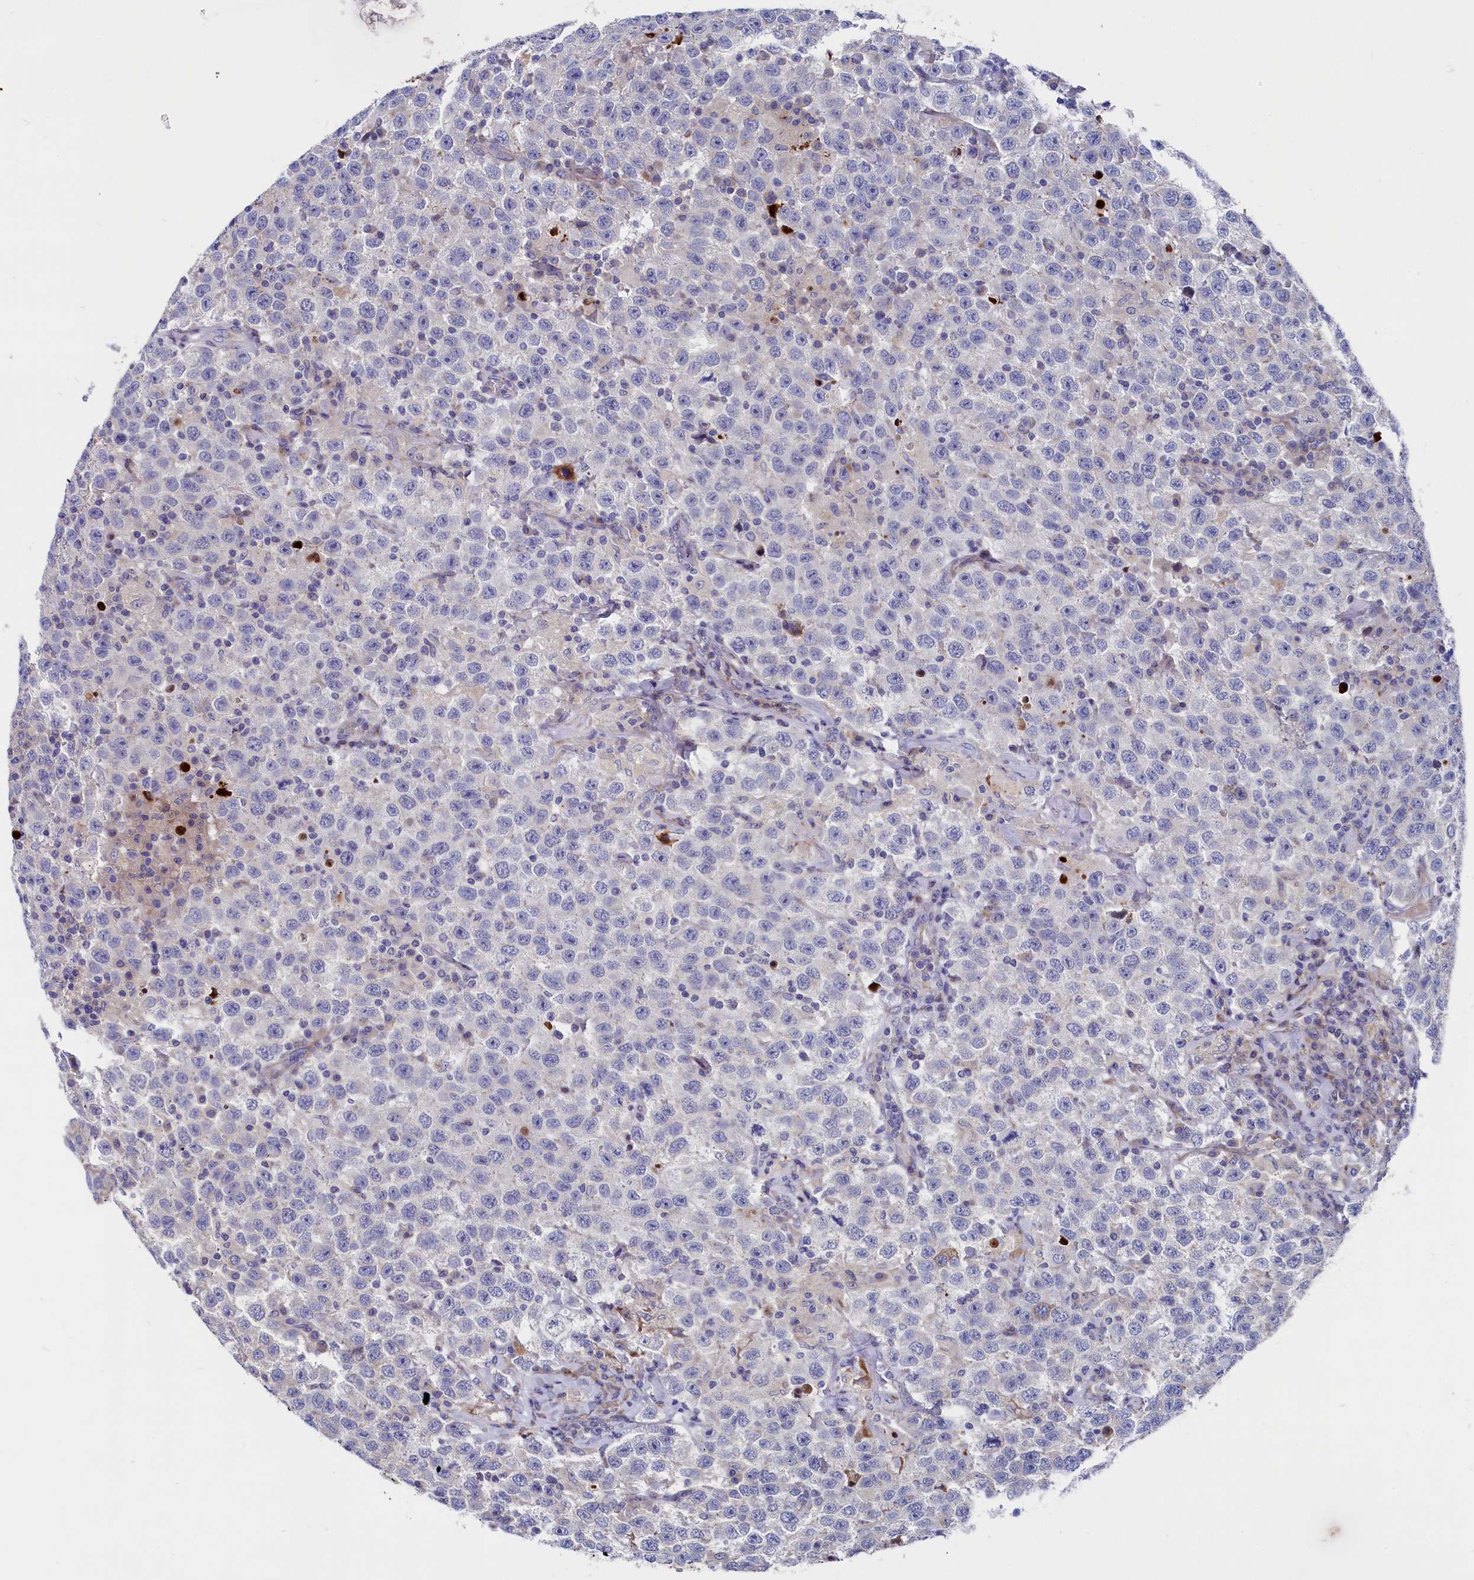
{"staining": {"intensity": "negative", "quantity": "none", "location": "none"}, "tissue": "testis cancer", "cell_type": "Tumor cells", "image_type": "cancer", "snomed": [{"axis": "morphology", "description": "Seminoma, NOS"}, {"axis": "topography", "description": "Testis"}], "caption": "DAB (3,3'-diaminobenzidine) immunohistochemical staining of human testis cancer reveals no significant expression in tumor cells.", "gene": "NUDT7", "patient": {"sex": "male", "age": 41}}